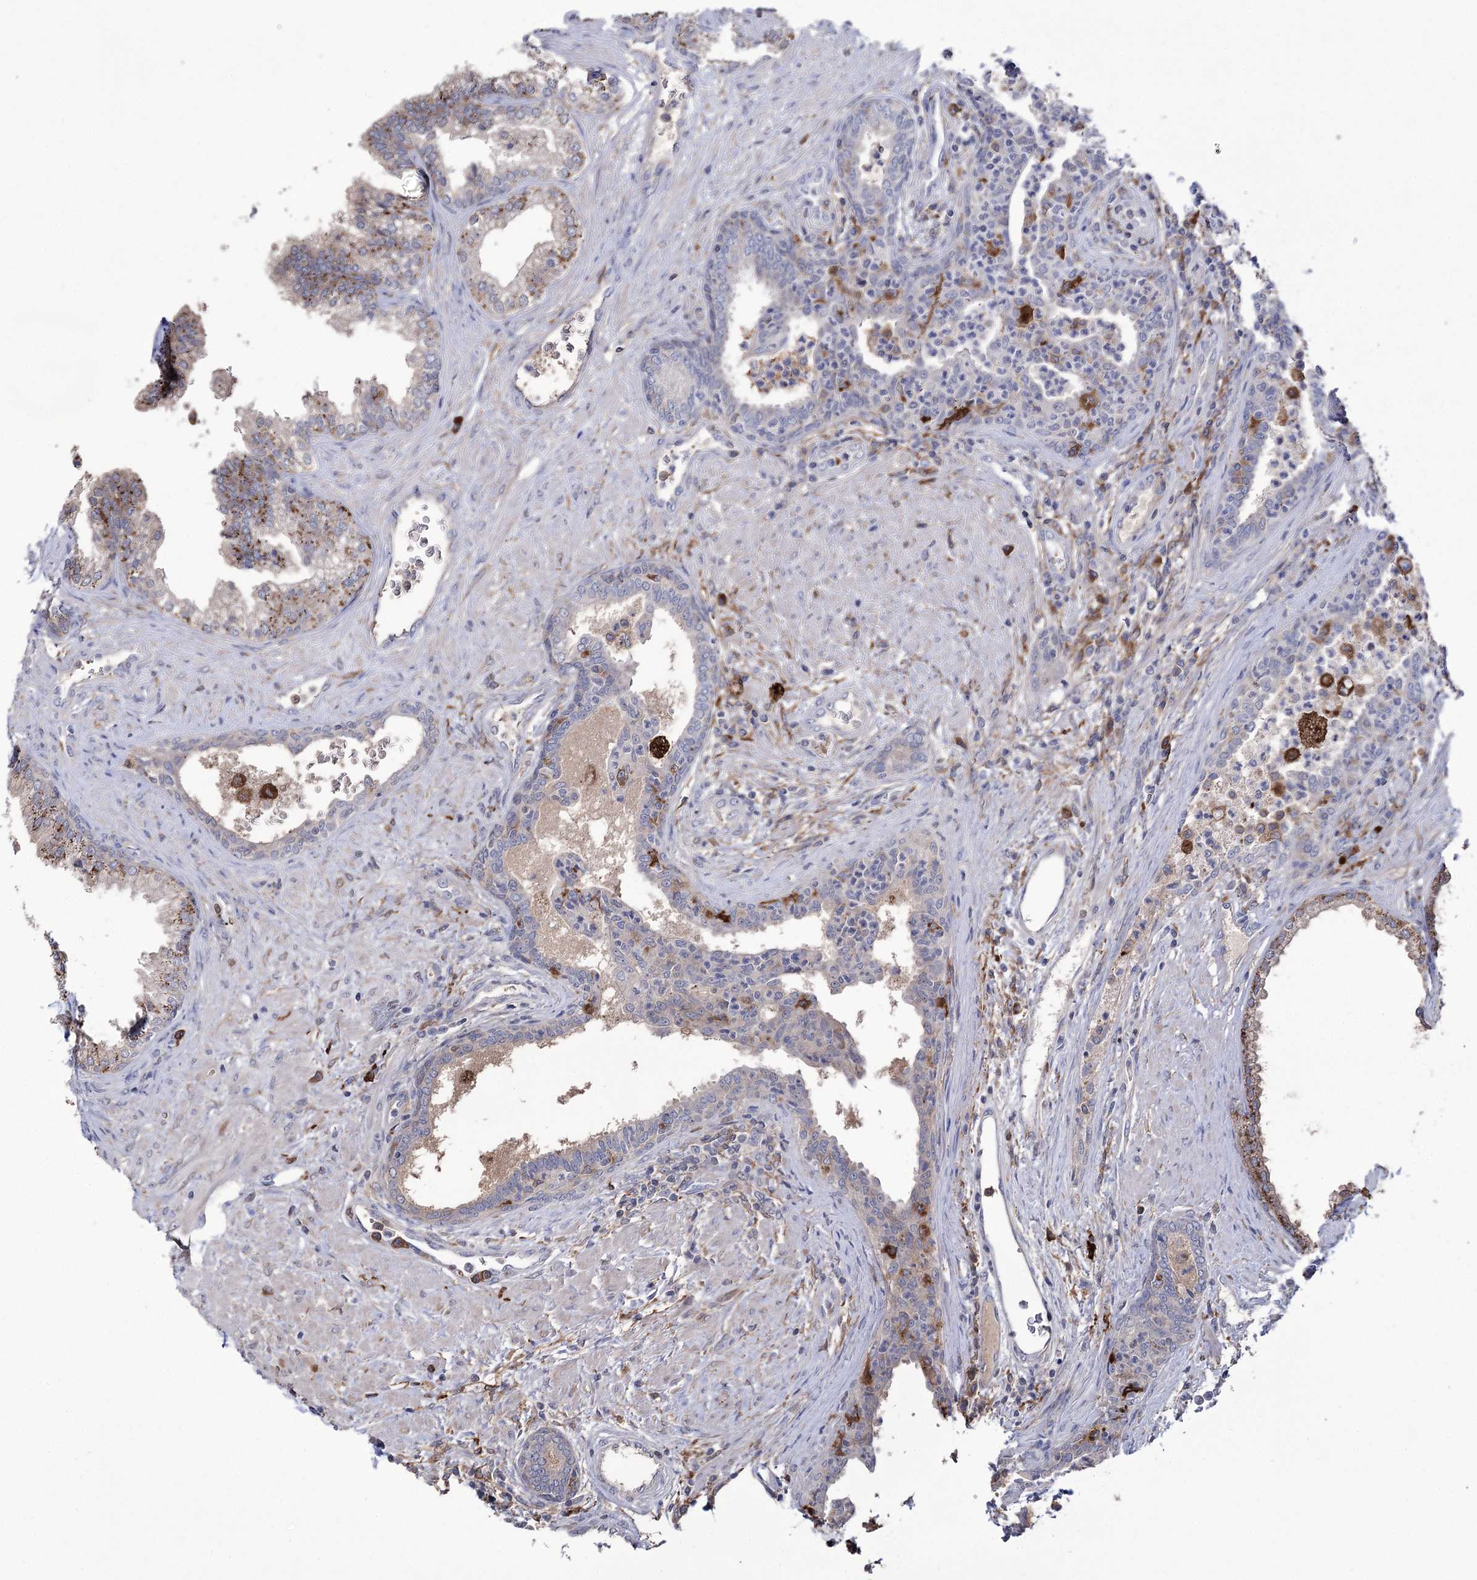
{"staining": {"intensity": "moderate", "quantity": "<25%", "location": "cytoplasmic/membranous"}, "tissue": "prostate", "cell_type": "Glandular cells", "image_type": "normal", "snomed": [{"axis": "morphology", "description": "Normal tissue, NOS"}, {"axis": "topography", "description": "Prostate"}], "caption": "Prostate stained for a protein (brown) demonstrates moderate cytoplasmic/membranous positive expression in approximately <25% of glandular cells.", "gene": "ZNF622", "patient": {"sex": "male", "age": 76}}